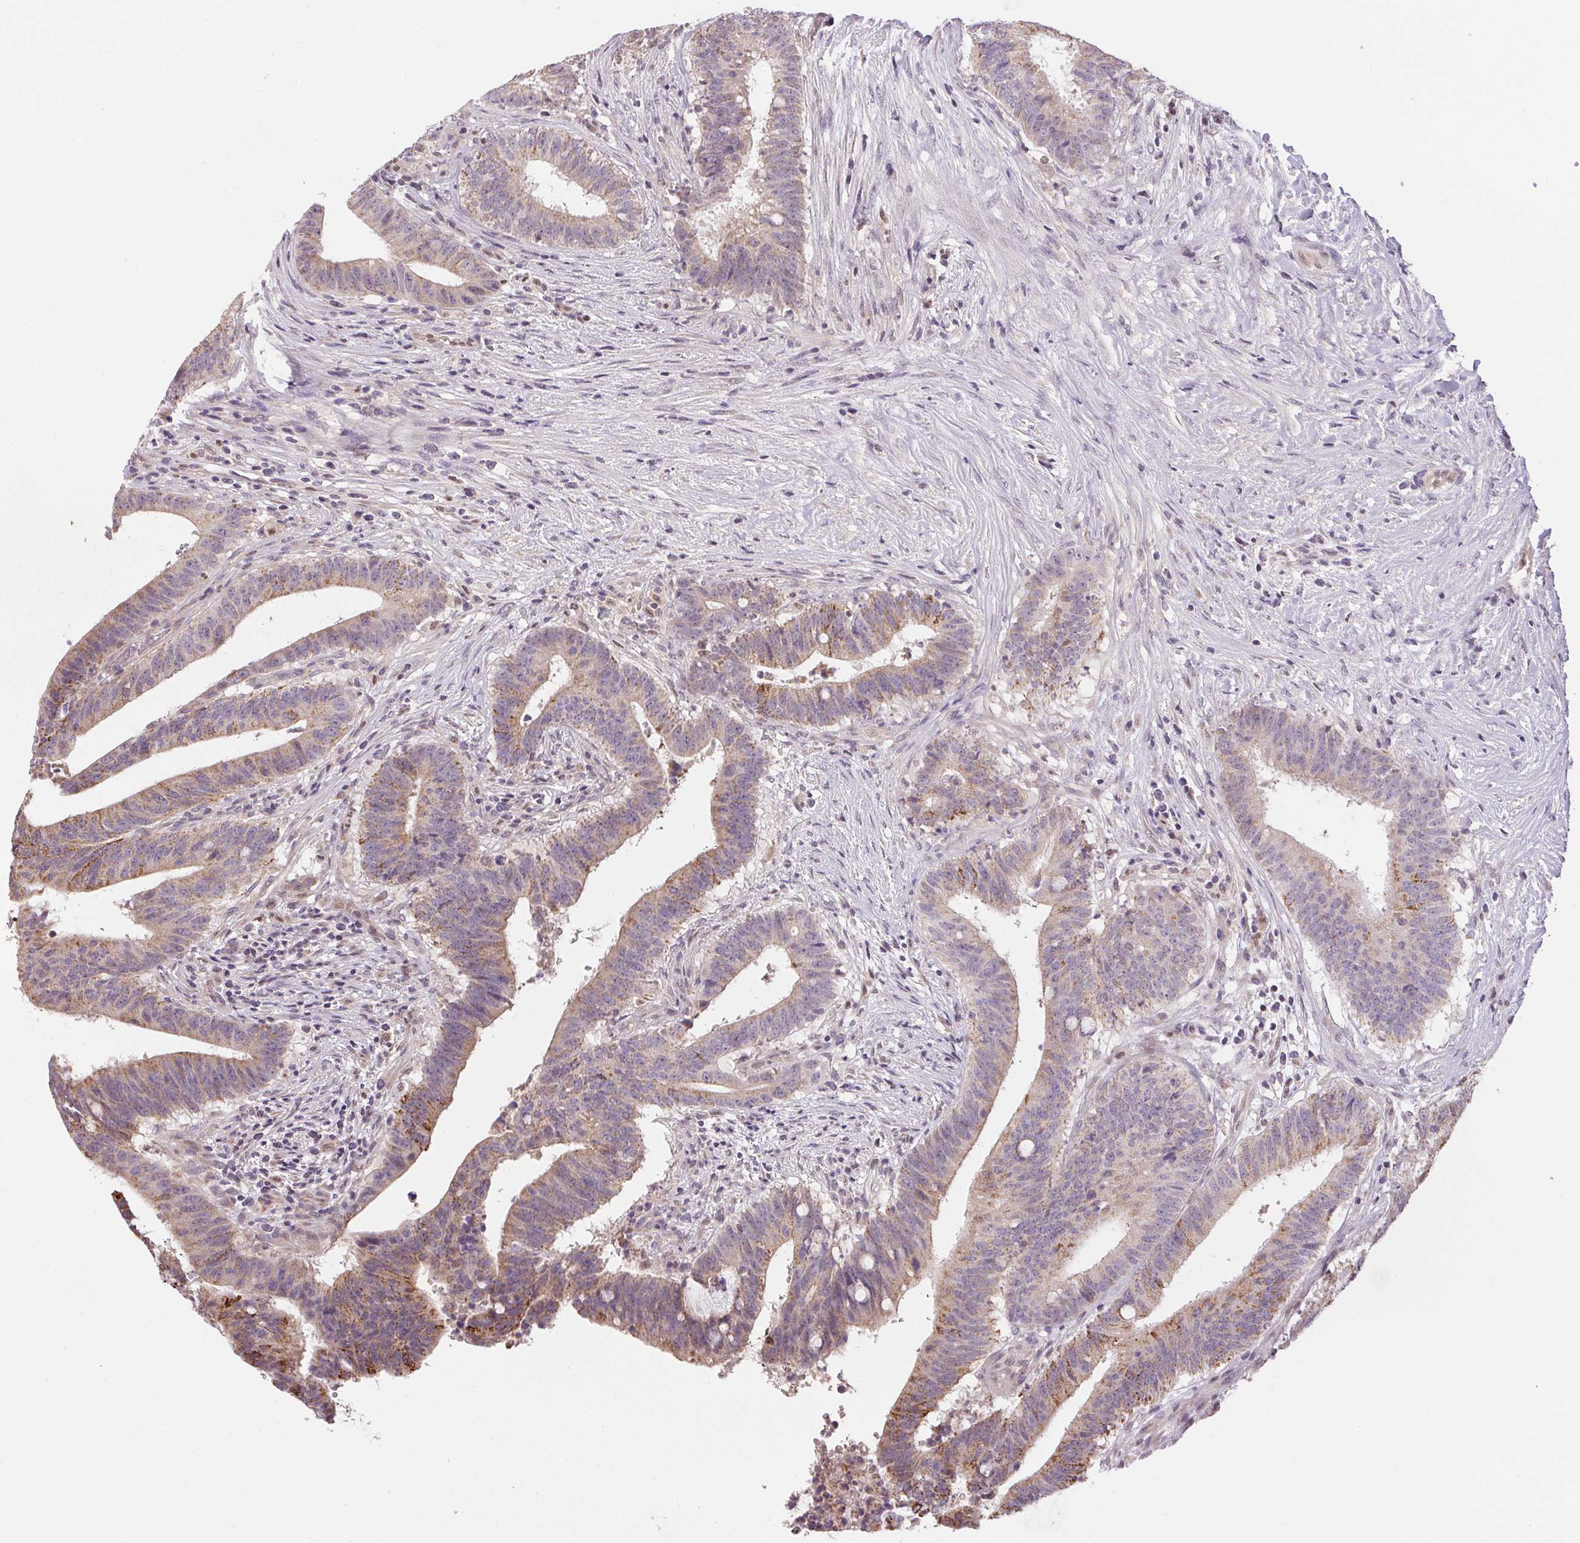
{"staining": {"intensity": "weak", "quantity": "25%-75%", "location": "cytoplasmic/membranous"}, "tissue": "colorectal cancer", "cell_type": "Tumor cells", "image_type": "cancer", "snomed": [{"axis": "morphology", "description": "Adenocarcinoma, NOS"}, {"axis": "topography", "description": "Colon"}], "caption": "Tumor cells reveal low levels of weak cytoplasmic/membranous expression in approximately 25%-75% of cells in adenocarcinoma (colorectal).", "gene": "SC5D", "patient": {"sex": "female", "age": 43}}